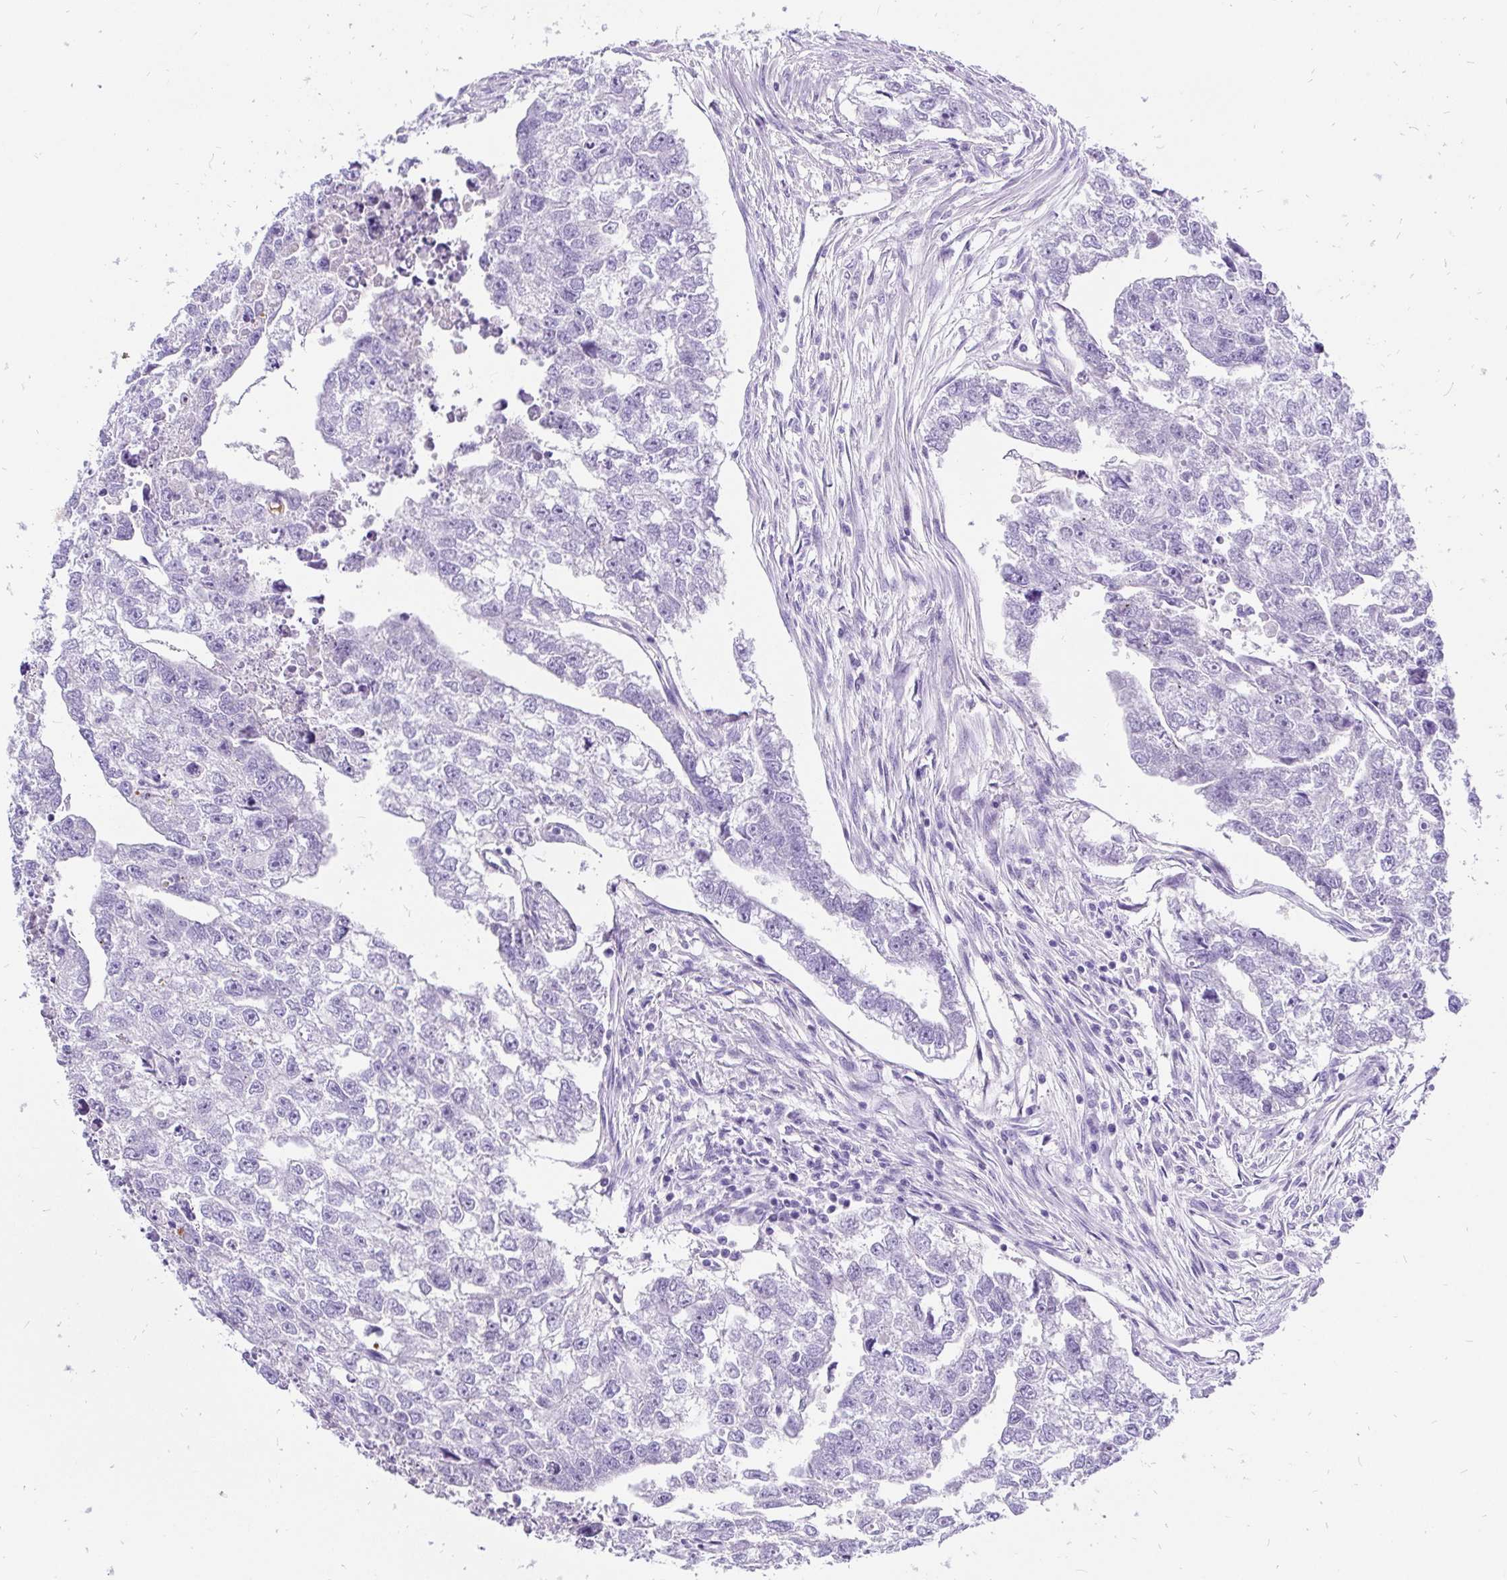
{"staining": {"intensity": "negative", "quantity": "none", "location": "none"}, "tissue": "testis cancer", "cell_type": "Tumor cells", "image_type": "cancer", "snomed": [{"axis": "morphology", "description": "Carcinoma, Embryonal, NOS"}, {"axis": "morphology", "description": "Teratoma, malignant, NOS"}, {"axis": "topography", "description": "Testis"}], "caption": "IHC of human testis cancer displays no expression in tumor cells.", "gene": "KRT13", "patient": {"sex": "male", "age": 44}}